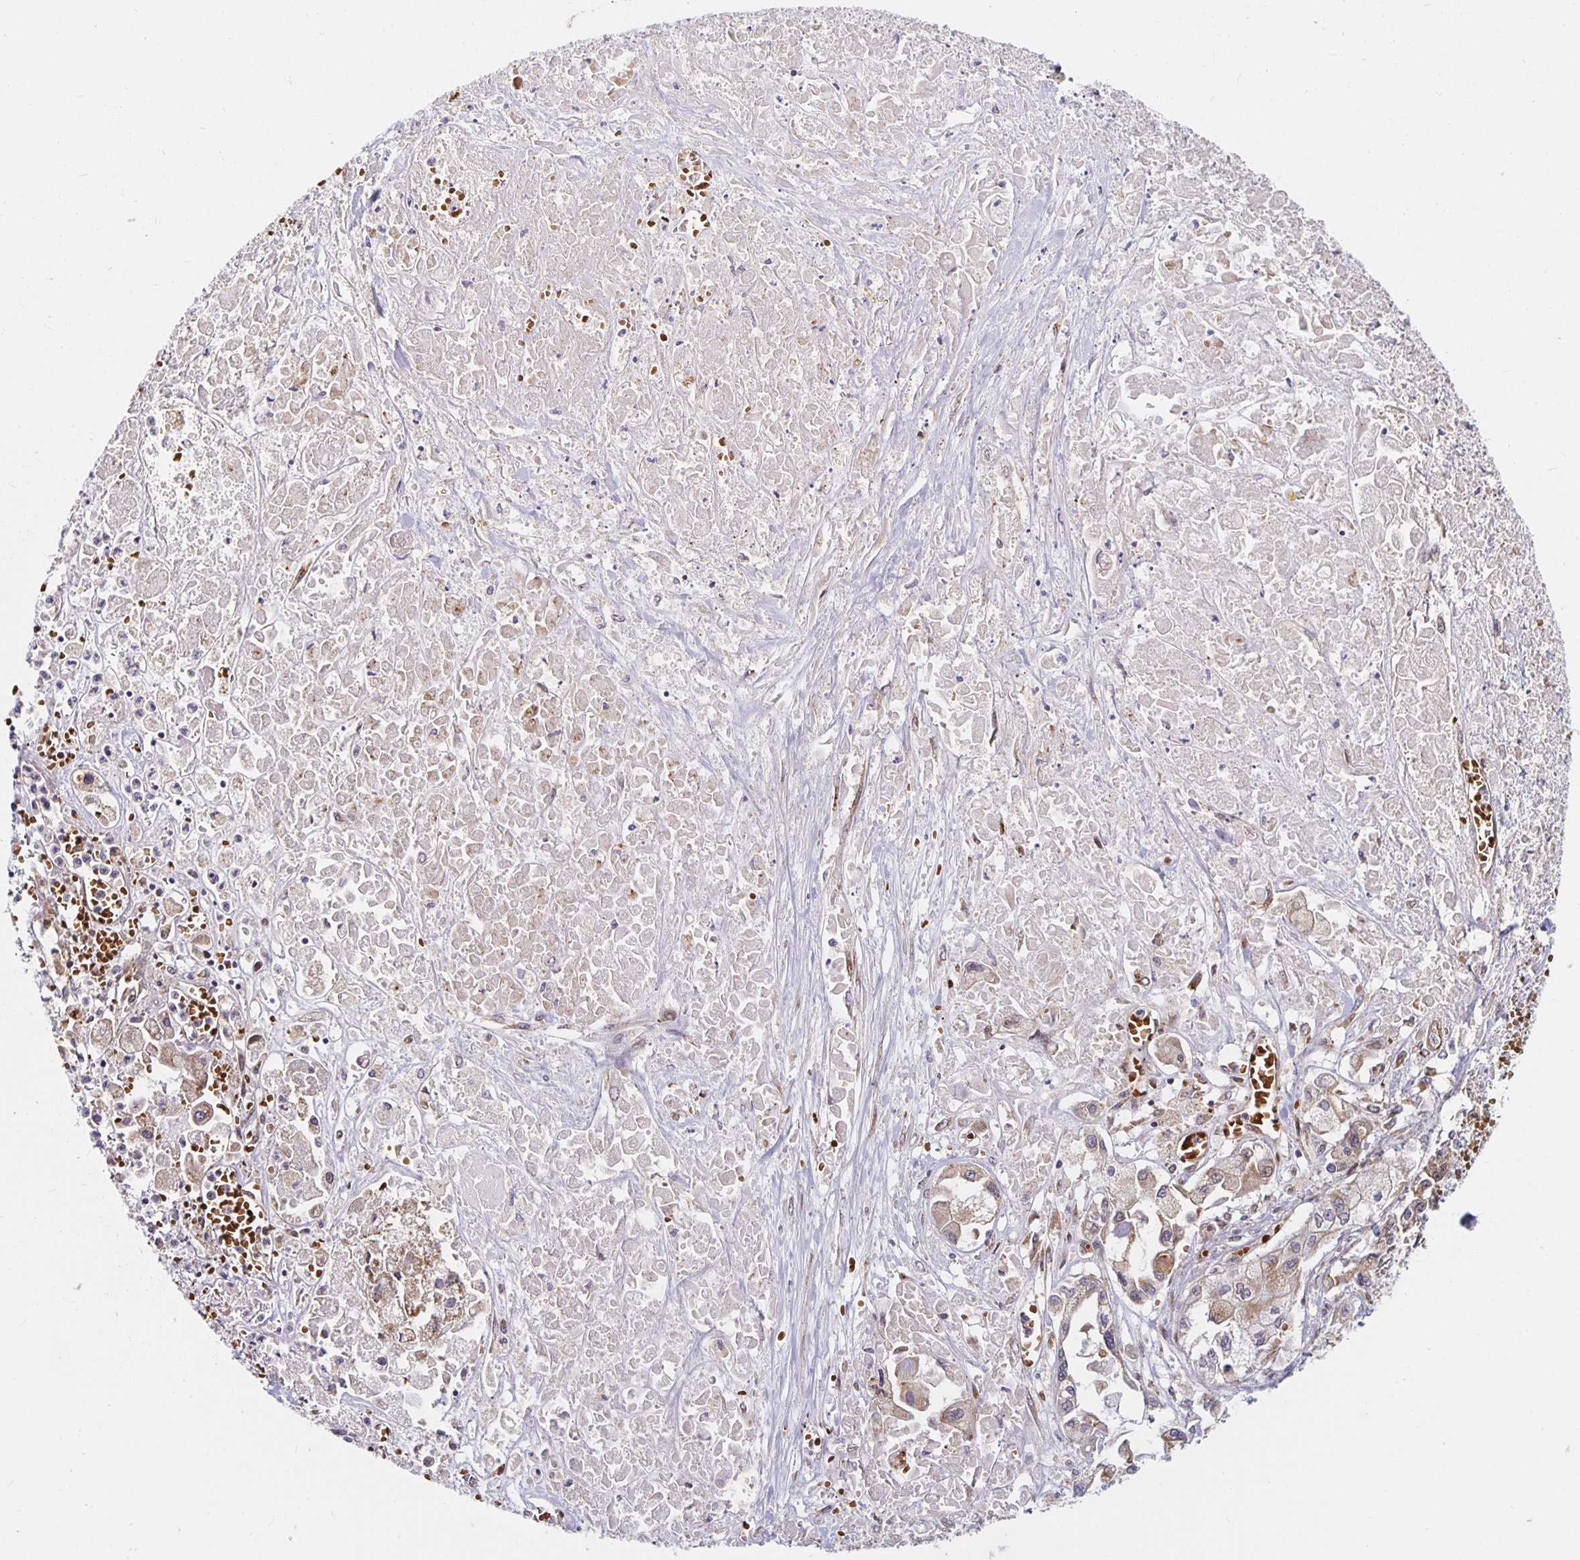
{"staining": {"intensity": "weak", "quantity": ">75%", "location": "cytoplasmic/membranous"}, "tissue": "pancreatic cancer", "cell_type": "Tumor cells", "image_type": "cancer", "snomed": [{"axis": "morphology", "description": "Adenocarcinoma, NOS"}, {"axis": "topography", "description": "Pancreas"}], "caption": "Protein staining of pancreatic adenocarcinoma tissue demonstrates weak cytoplasmic/membranous expression in about >75% of tumor cells. (Brightfield microscopy of DAB IHC at high magnification).", "gene": "MRPL28", "patient": {"sex": "male", "age": 71}}